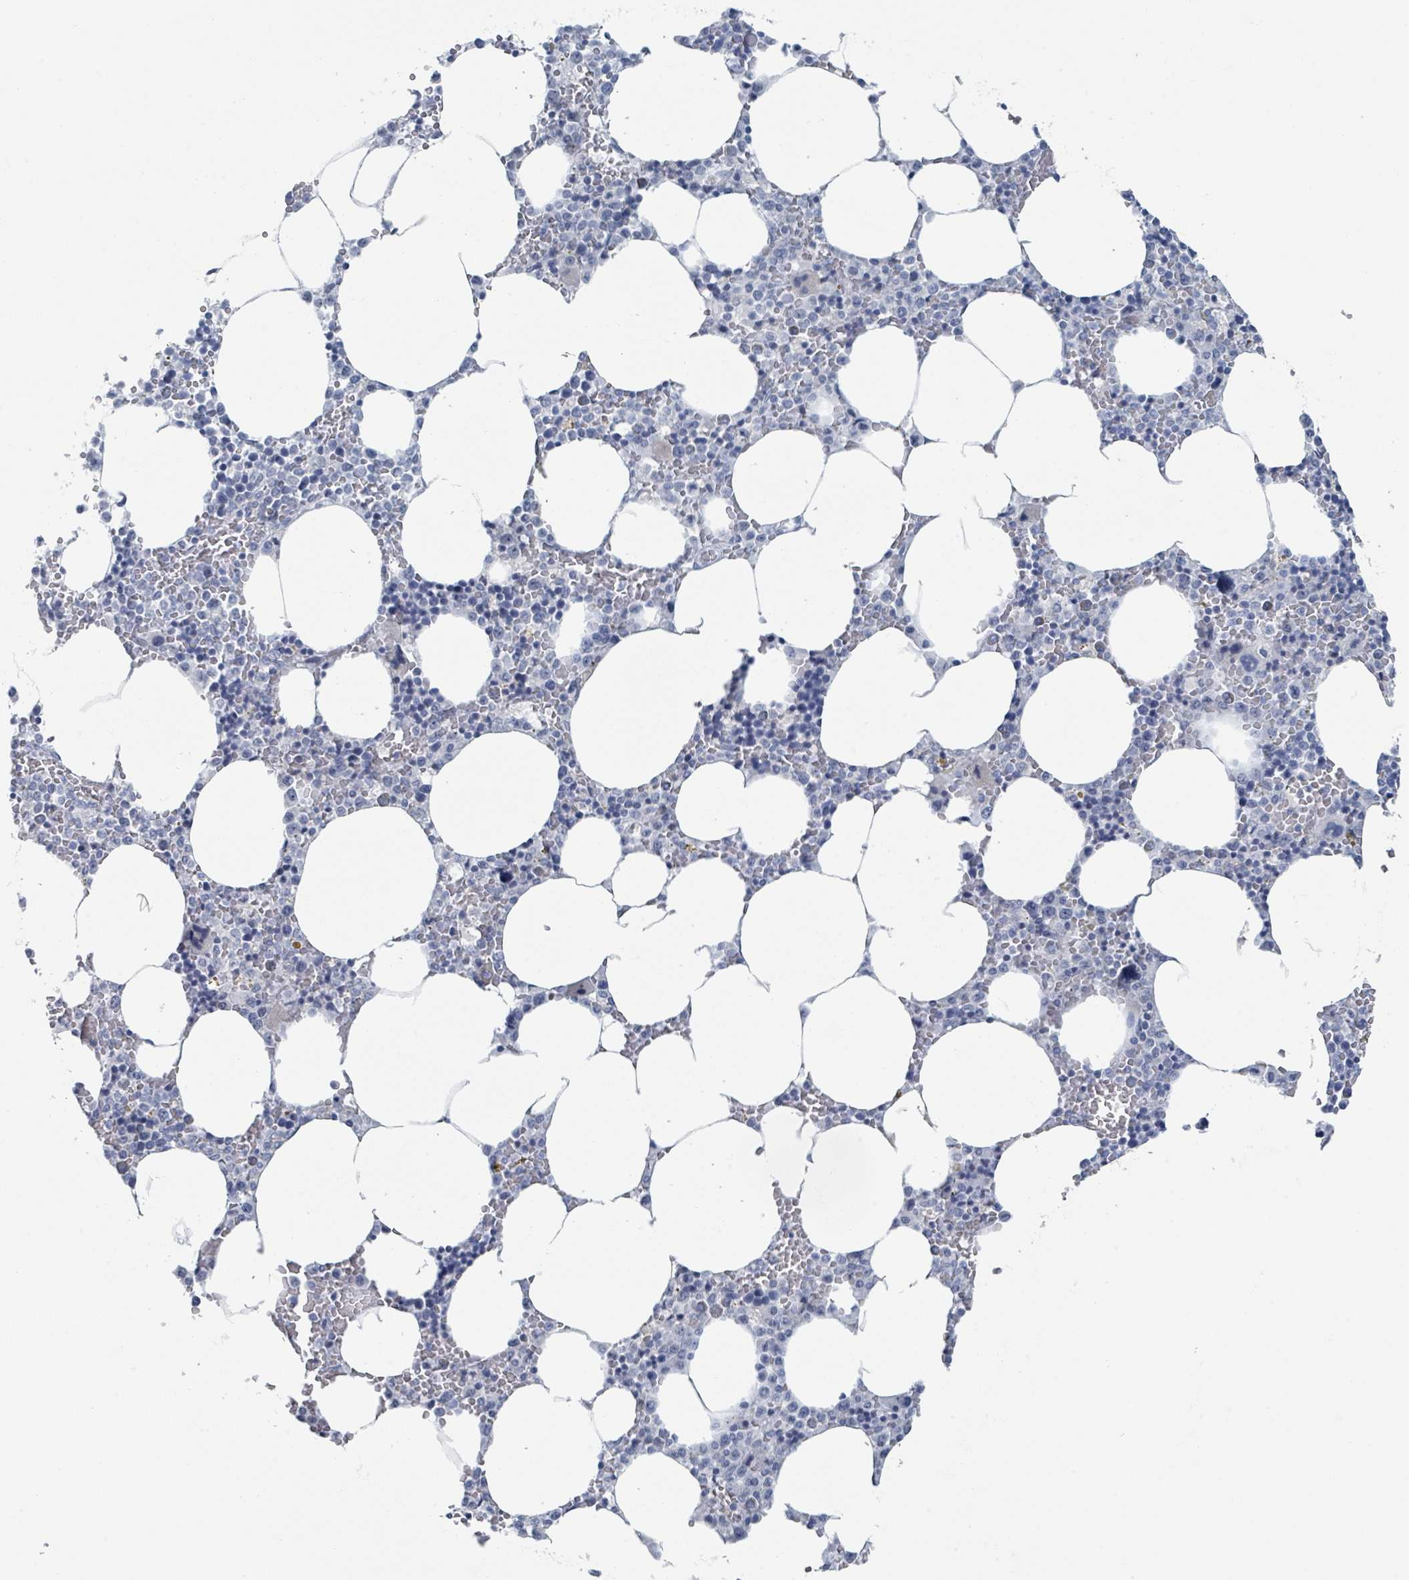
{"staining": {"intensity": "weak", "quantity": "<25%", "location": "cytoplasmic/membranous"}, "tissue": "bone marrow", "cell_type": "Hematopoietic cells", "image_type": "normal", "snomed": [{"axis": "morphology", "description": "Normal tissue, NOS"}, {"axis": "topography", "description": "Bone marrow"}], "caption": "DAB immunohistochemical staining of normal bone marrow displays no significant expression in hematopoietic cells.", "gene": "GPR15LG", "patient": {"sex": "male", "age": 70}}